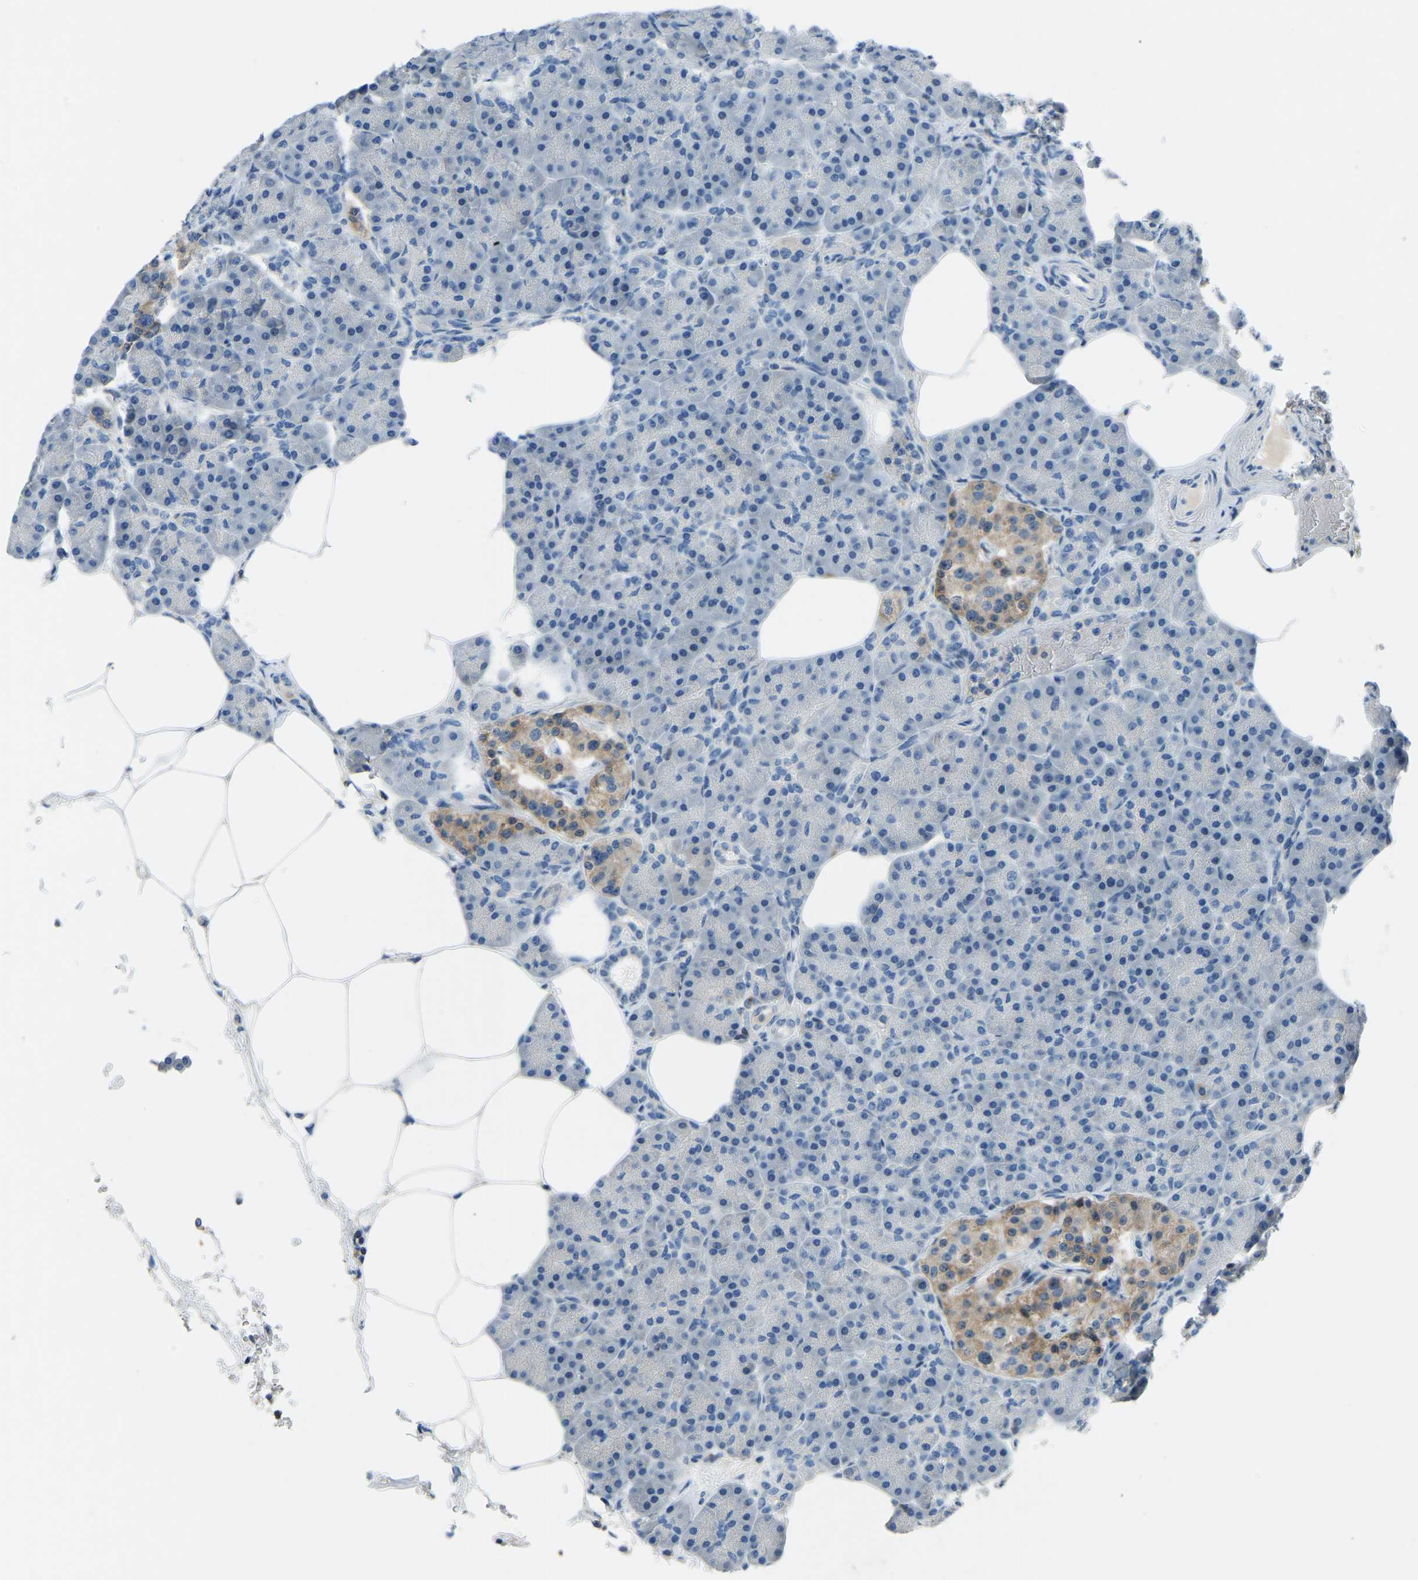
{"staining": {"intensity": "weak", "quantity": "<25%", "location": "cytoplasmic/membranous"}, "tissue": "pancreas", "cell_type": "Exocrine glandular cells", "image_type": "normal", "snomed": [{"axis": "morphology", "description": "Normal tissue, NOS"}, {"axis": "topography", "description": "Pancreas"}], "caption": "High magnification brightfield microscopy of normal pancreas stained with DAB (3,3'-diaminobenzidine) (brown) and counterstained with hematoxylin (blue): exocrine glandular cells show no significant expression. Nuclei are stained in blue.", "gene": "XIRP1", "patient": {"sex": "female", "age": 70}}